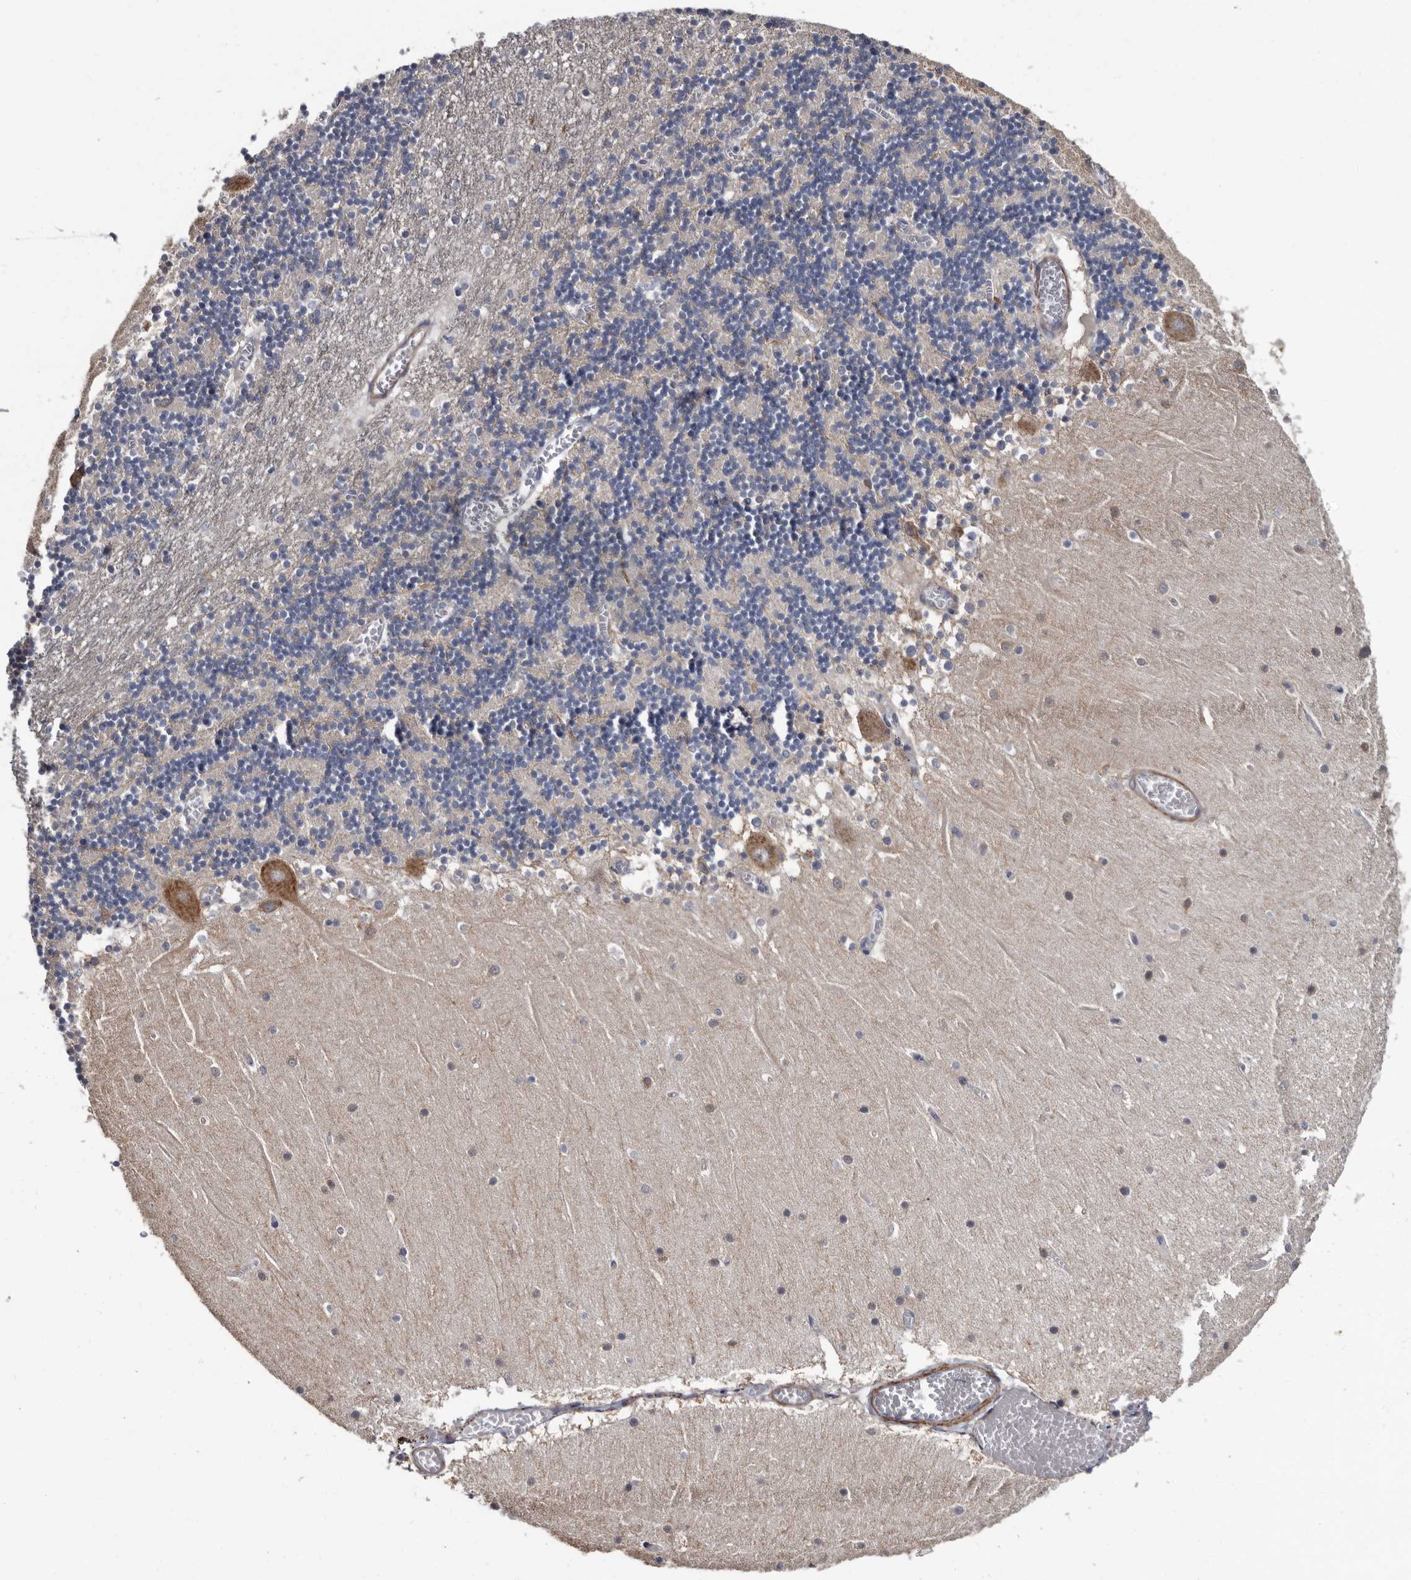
{"staining": {"intensity": "negative", "quantity": "none", "location": "none"}, "tissue": "cerebellum", "cell_type": "Cells in granular layer", "image_type": "normal", "snomed": [{"axis": "morphology", "description": "Normal tissue, NOS"}, {"axis": "topography", "description": "Cerebellum"}], "caption": "IHC of normal cerebellum demonstrates no expression in cells in granular layer.", "gene": "IARS1", "patient": {"sex": "female", "age": 28}}